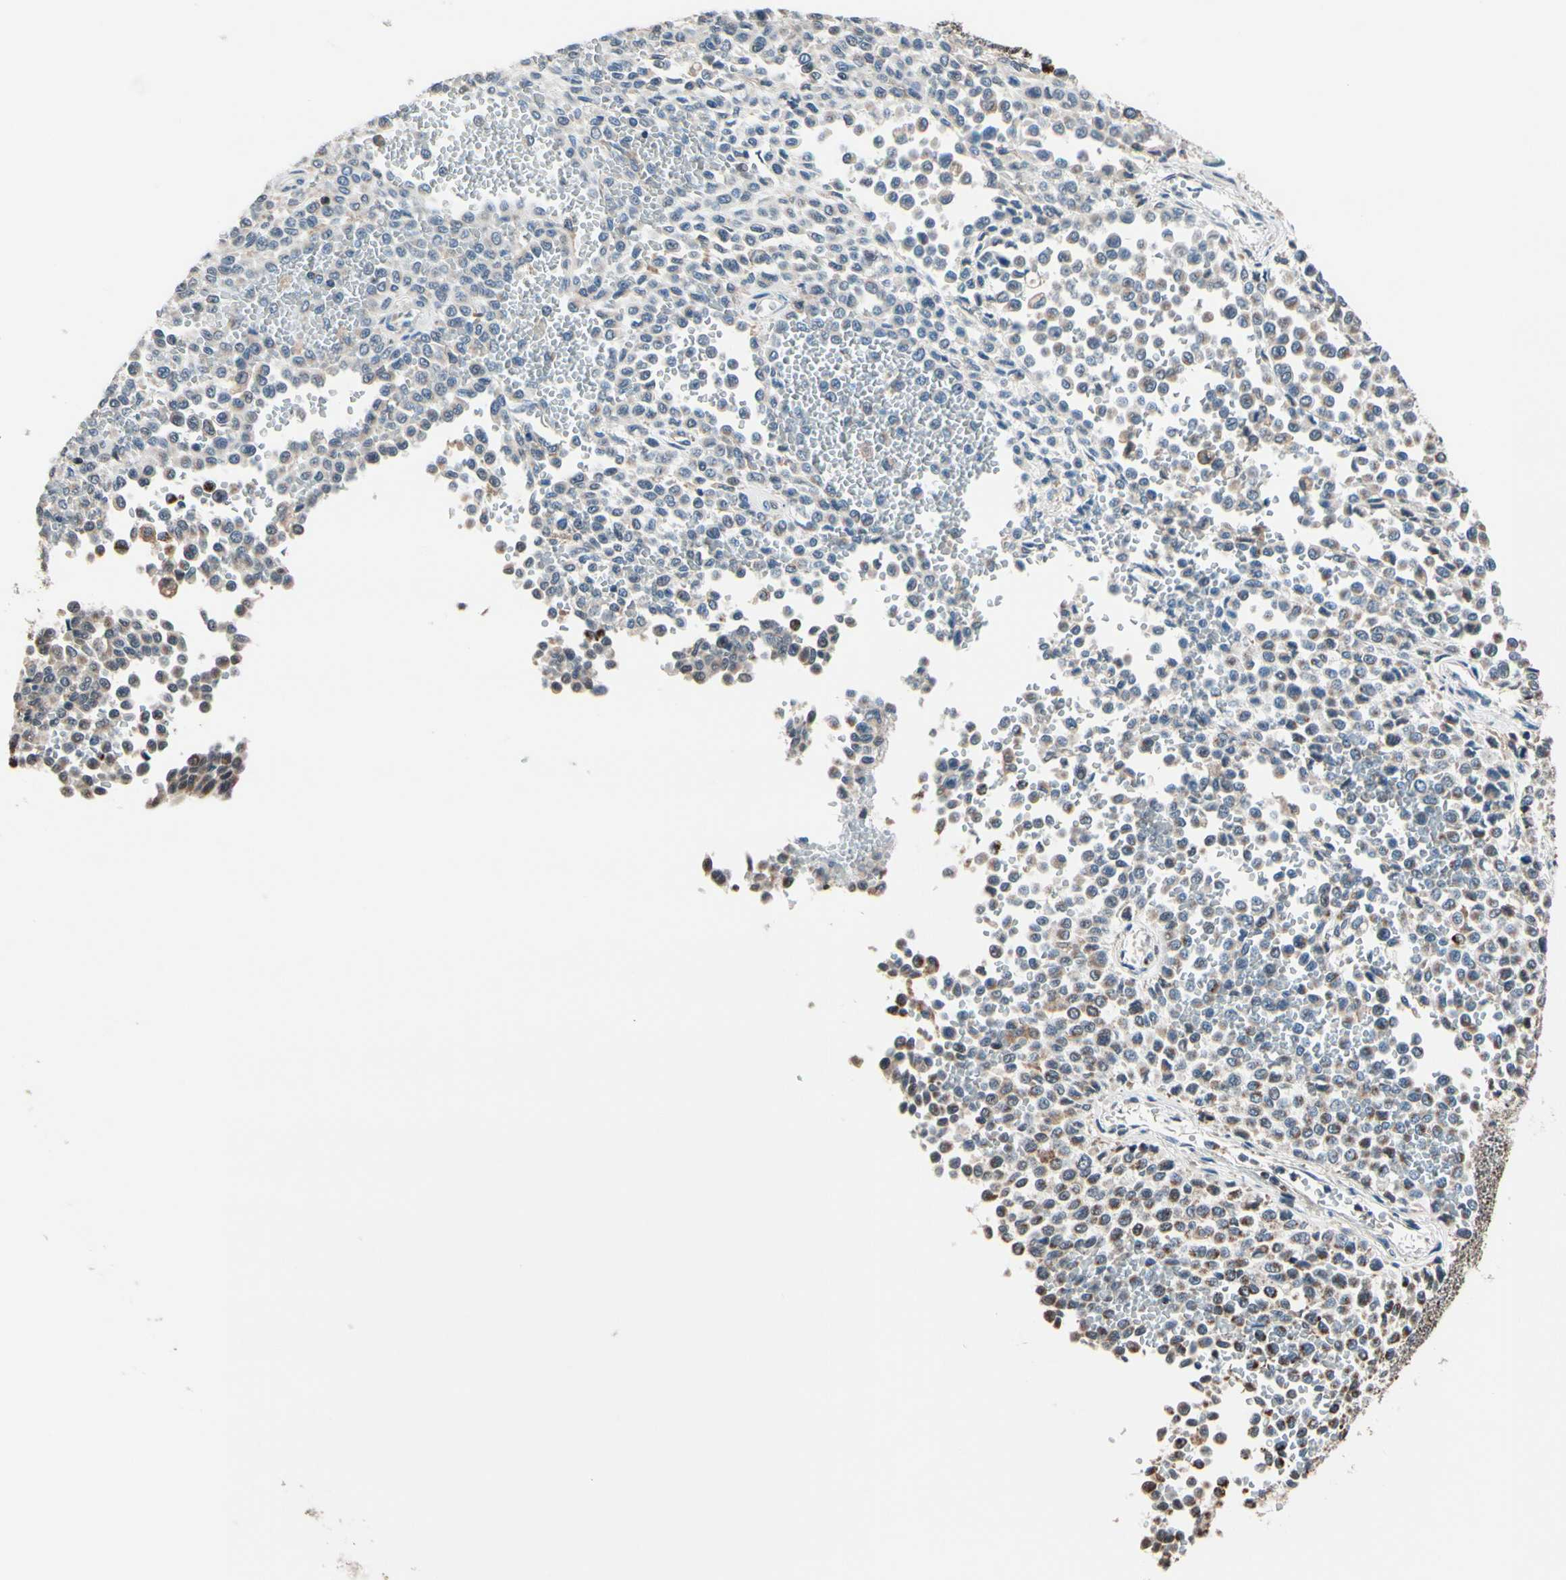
{"staining": {"intensity": "moderate", "quantity": "<25%", "location": "cytoplasmic/membranous"}, "tissue": "melanoma", "cell_type": "Tumor cells", "image_type": "cancer", "snomed": [{"axis": "morphology", "description": "Malignant melanoma, Metastatic site"}, {"axis": "topography", "description": "Pancreas"}], "caption": "Human malignant melanoma (metastatic site) stained with a protein marker exhibits moderate staining in tumor cells.", "gene": "TMEM176A", "patient": {"sex": "female", "age": 30}}